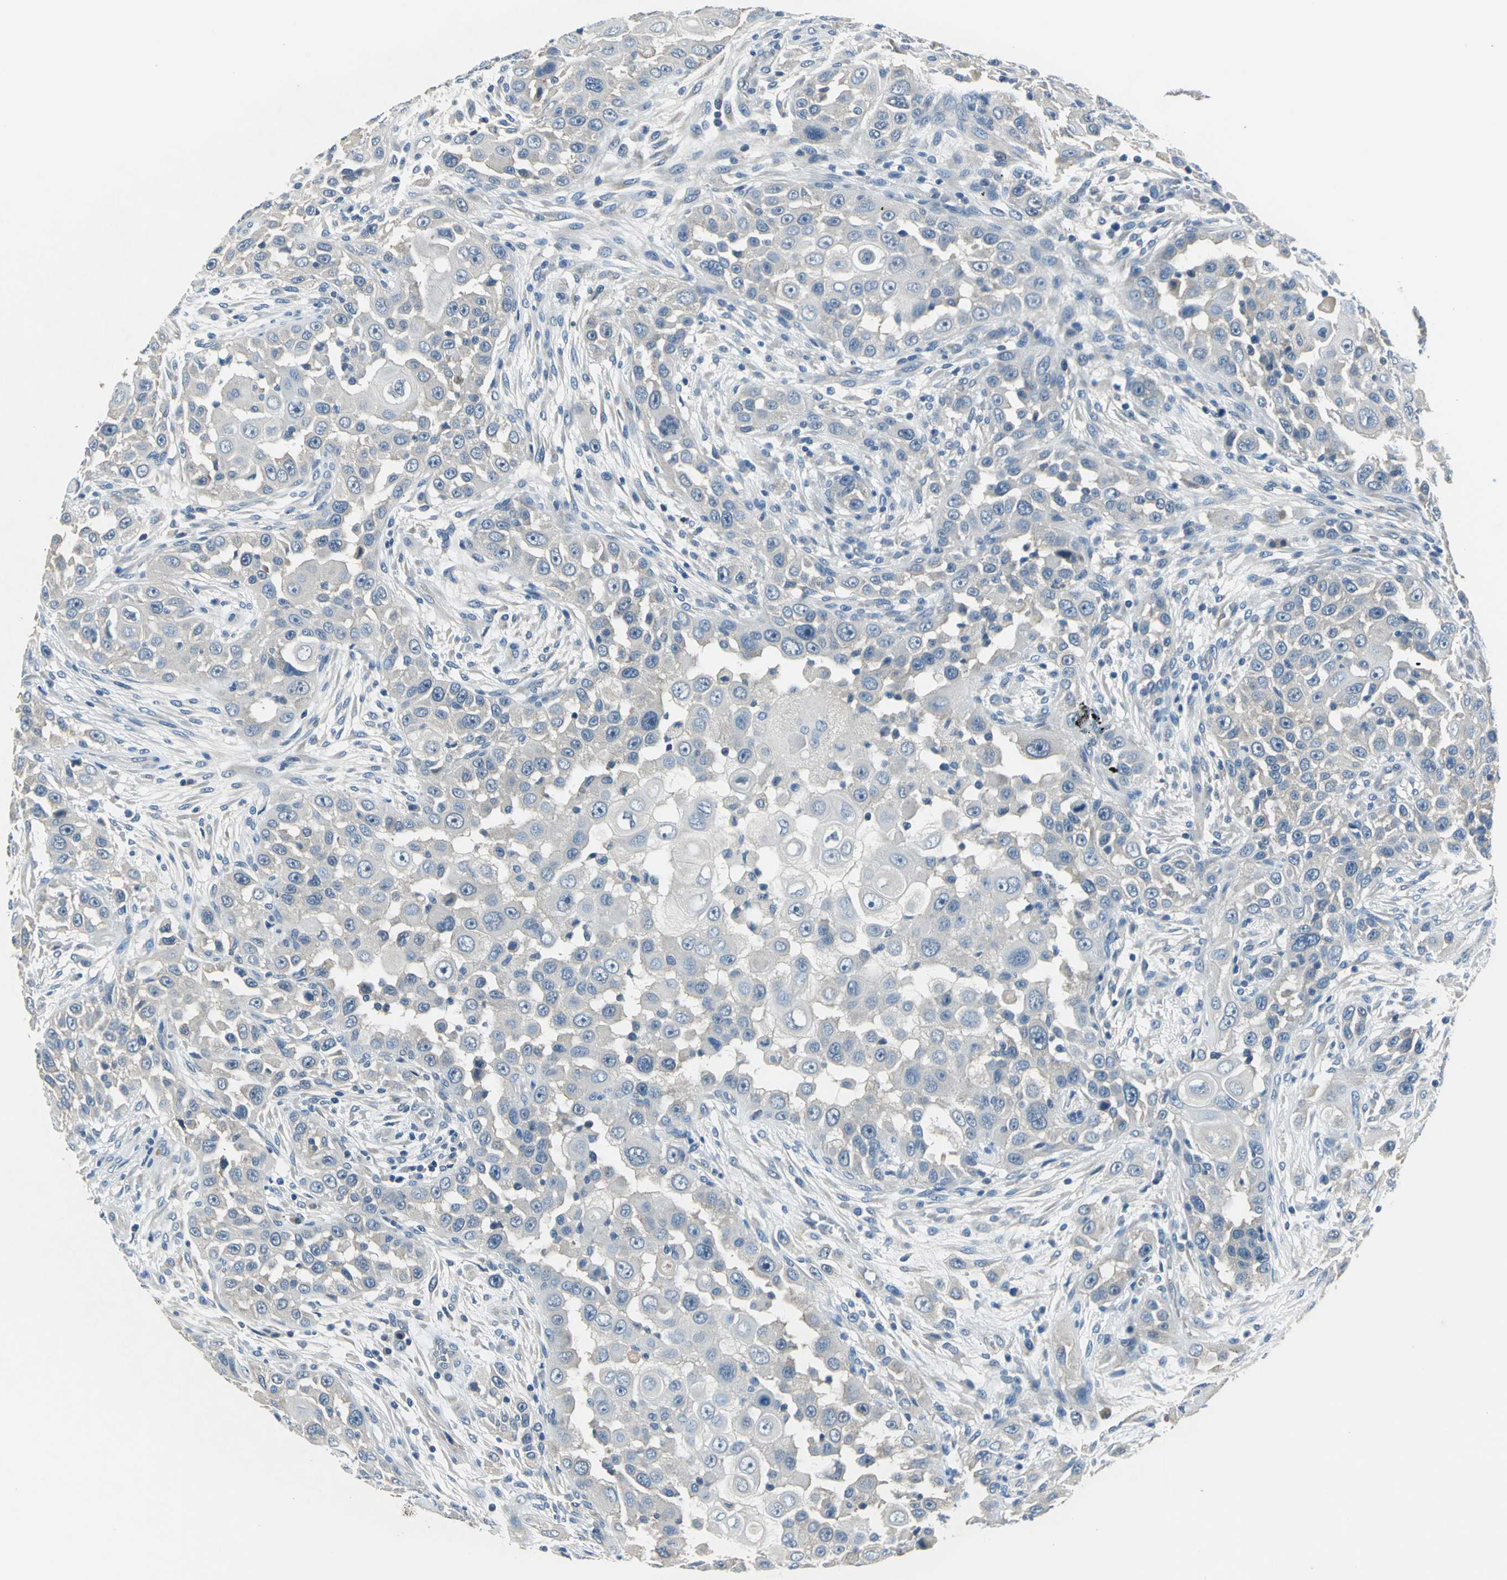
{"staining": {"intensity": "negative", "quantity": "none", "location": "none"}, "tissue": "head and neck cancer", "cell_type": "Tumor cells", "image_type": "cancer", "snomed": [{"axis": "morphology", "description": "Carcinoma, NOS"}, {"axis": "topography", "description": "Head-Neck"}], "caption": "The IHC image has no significant staining in tumor cells of head and neck cancer tissue. (Stains: DAB IHC with hematoxylin counter stain, Microscopy: brightfield microscopy at high magnification).", "gene": "SLC16A7", "patient": {"sex": "male", "age": 87}}